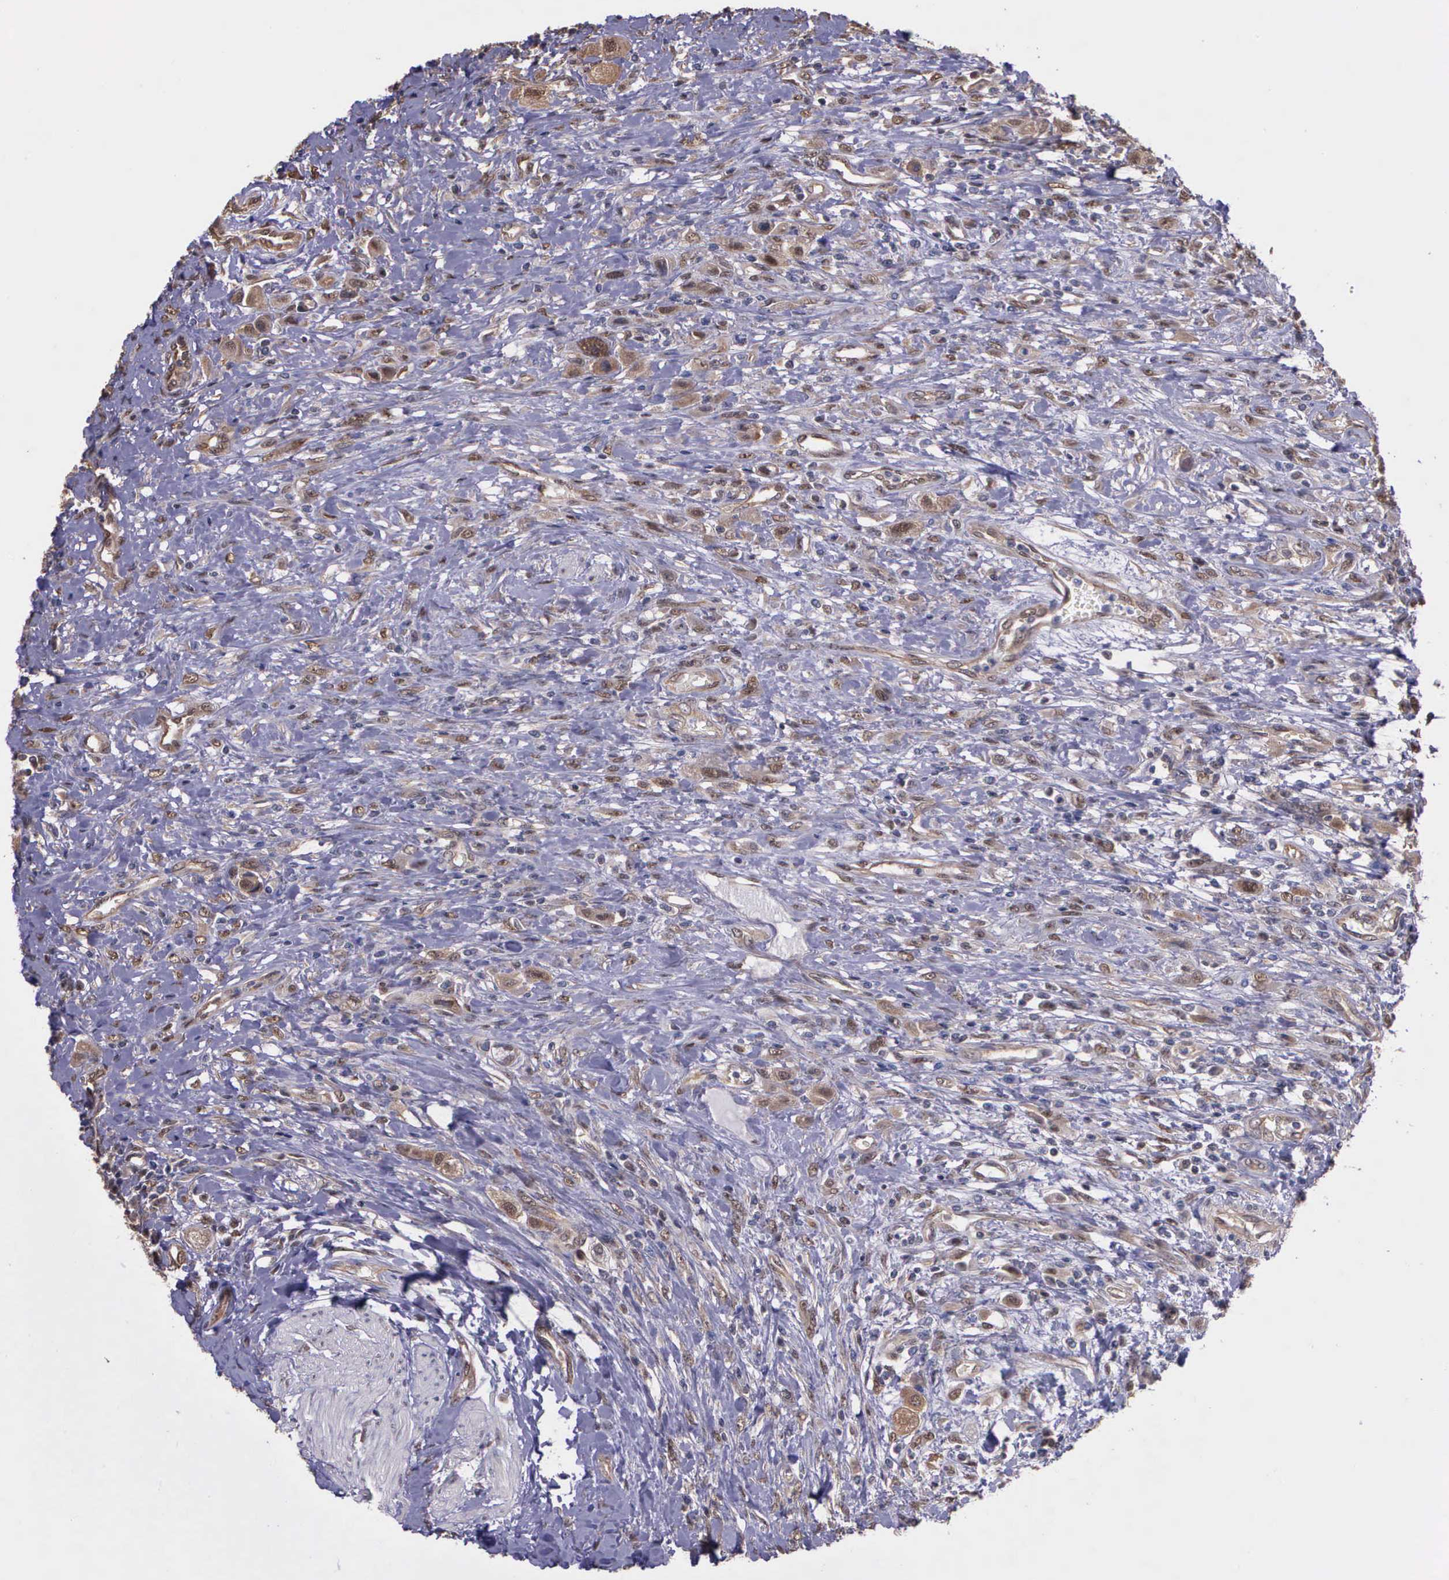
{"staining": {"intensity": "moderate", "quantity": ">75%", "location": "cytoplasmic/membranous,nuclear"}, "tissue": "urothelial cancer", "cell_type": "Tumor cells", "image_type": "cancer", "snomed": [{"axis": "morphology", "description": "Urothelial carcinoma, High grade"}, {"axis": "topography", "description": "Urinary bladder"}], "caption": "The micrograph exhibits a brown stain indicating the presence of a protein in the cytoplasmic/membranous and nuclear of tumor cells in urothelial carcinoma (high-grade).", "gene": "PSMC1", "patient": {"sex": "male", "age": 50}}